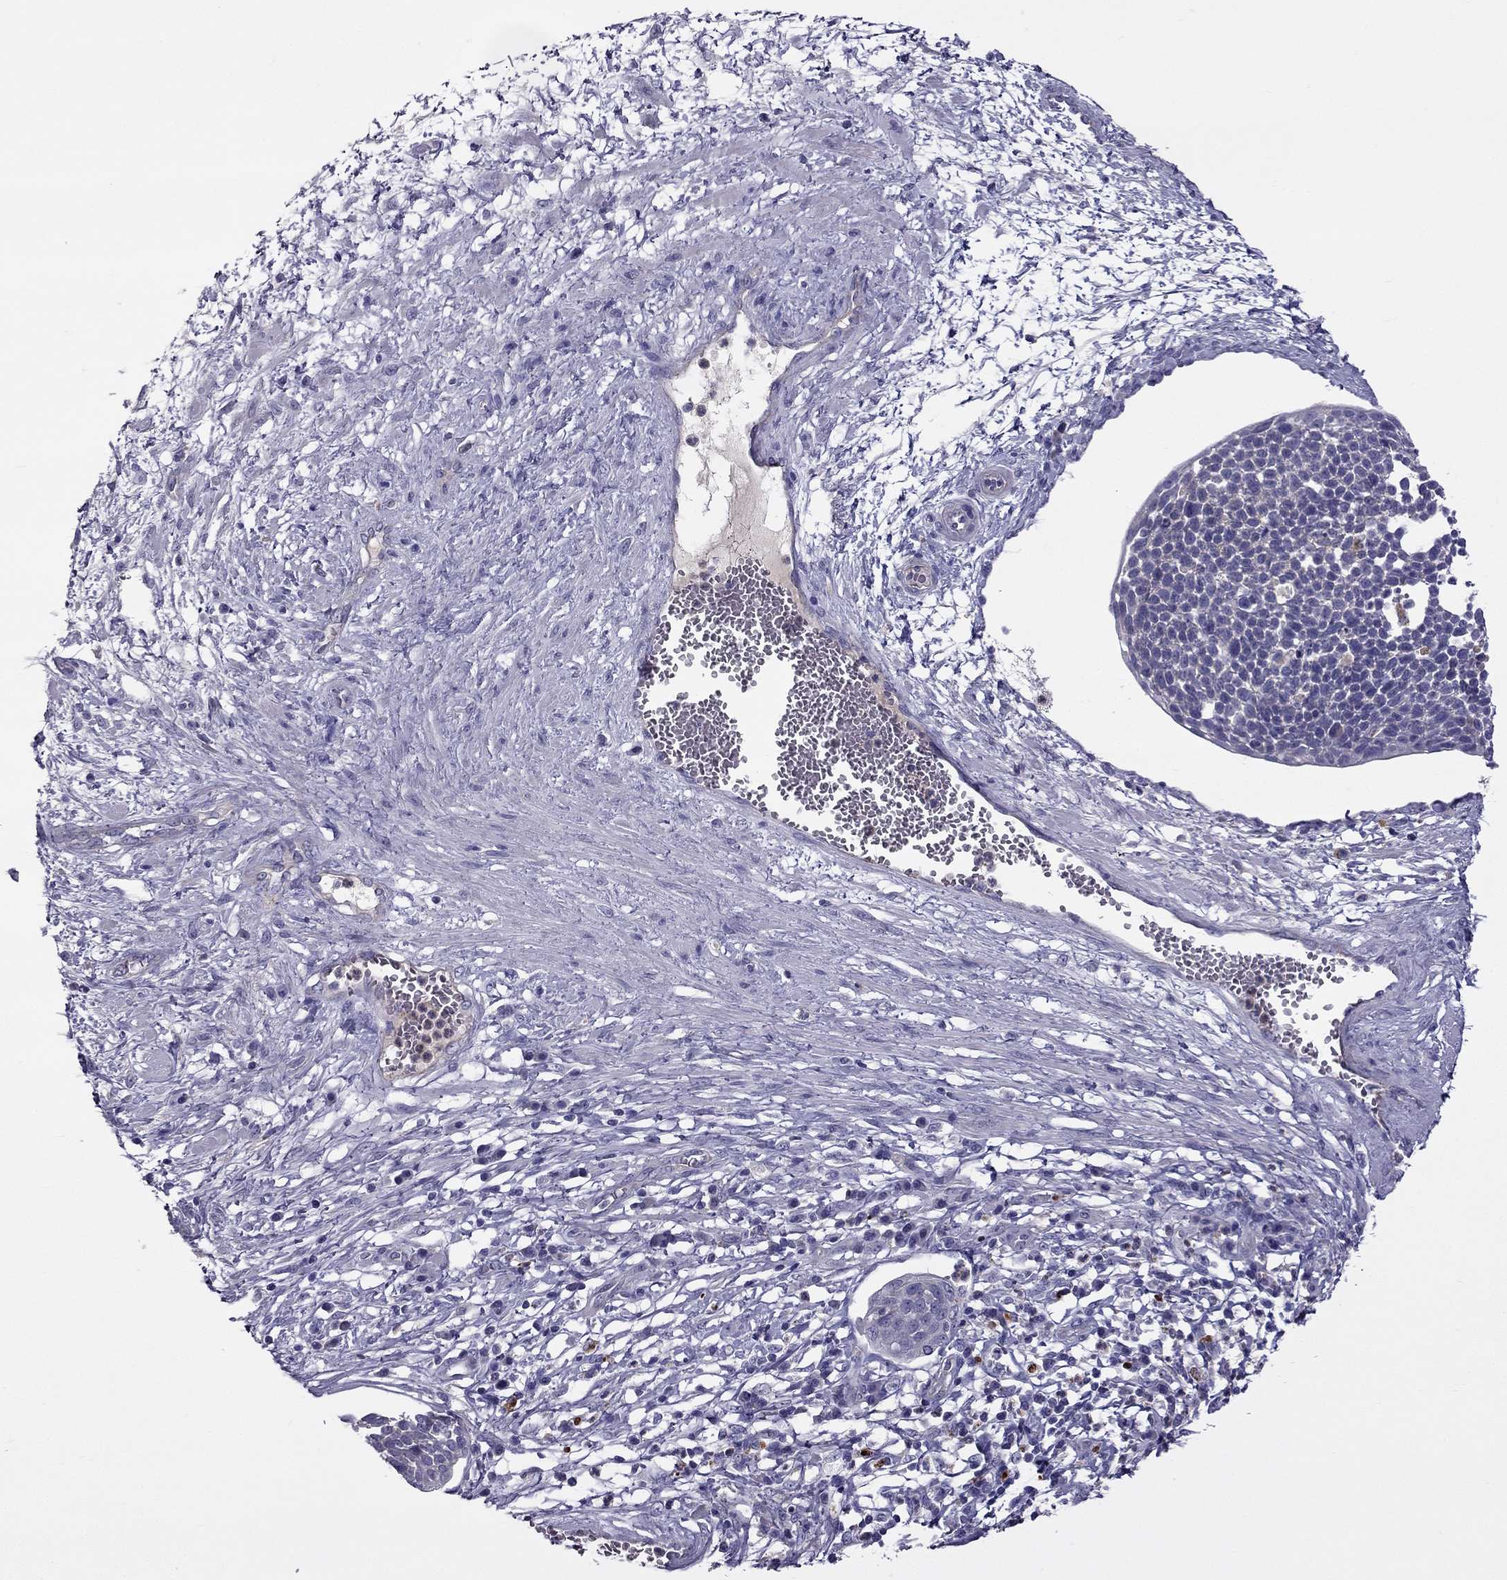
{"staining": {"intensity": "negative", "quantity": "none", "location": "none"}, "tissue": "cervical cancer", "cell_type": "Tumor cells", "image_type": "cancer", "snomed": [{"axis": "morphology", "description": "Squamous cell carcinoma, NOS"}, {"axis": "topography", "description": "Cervix"}], "caption": "This is an IHC photomicrograph of human cervical squamous cell carcinoma. There is no expression in tumor cells.", "gene": "STOML3", "patient": {"sex": "female", "age": 34}}